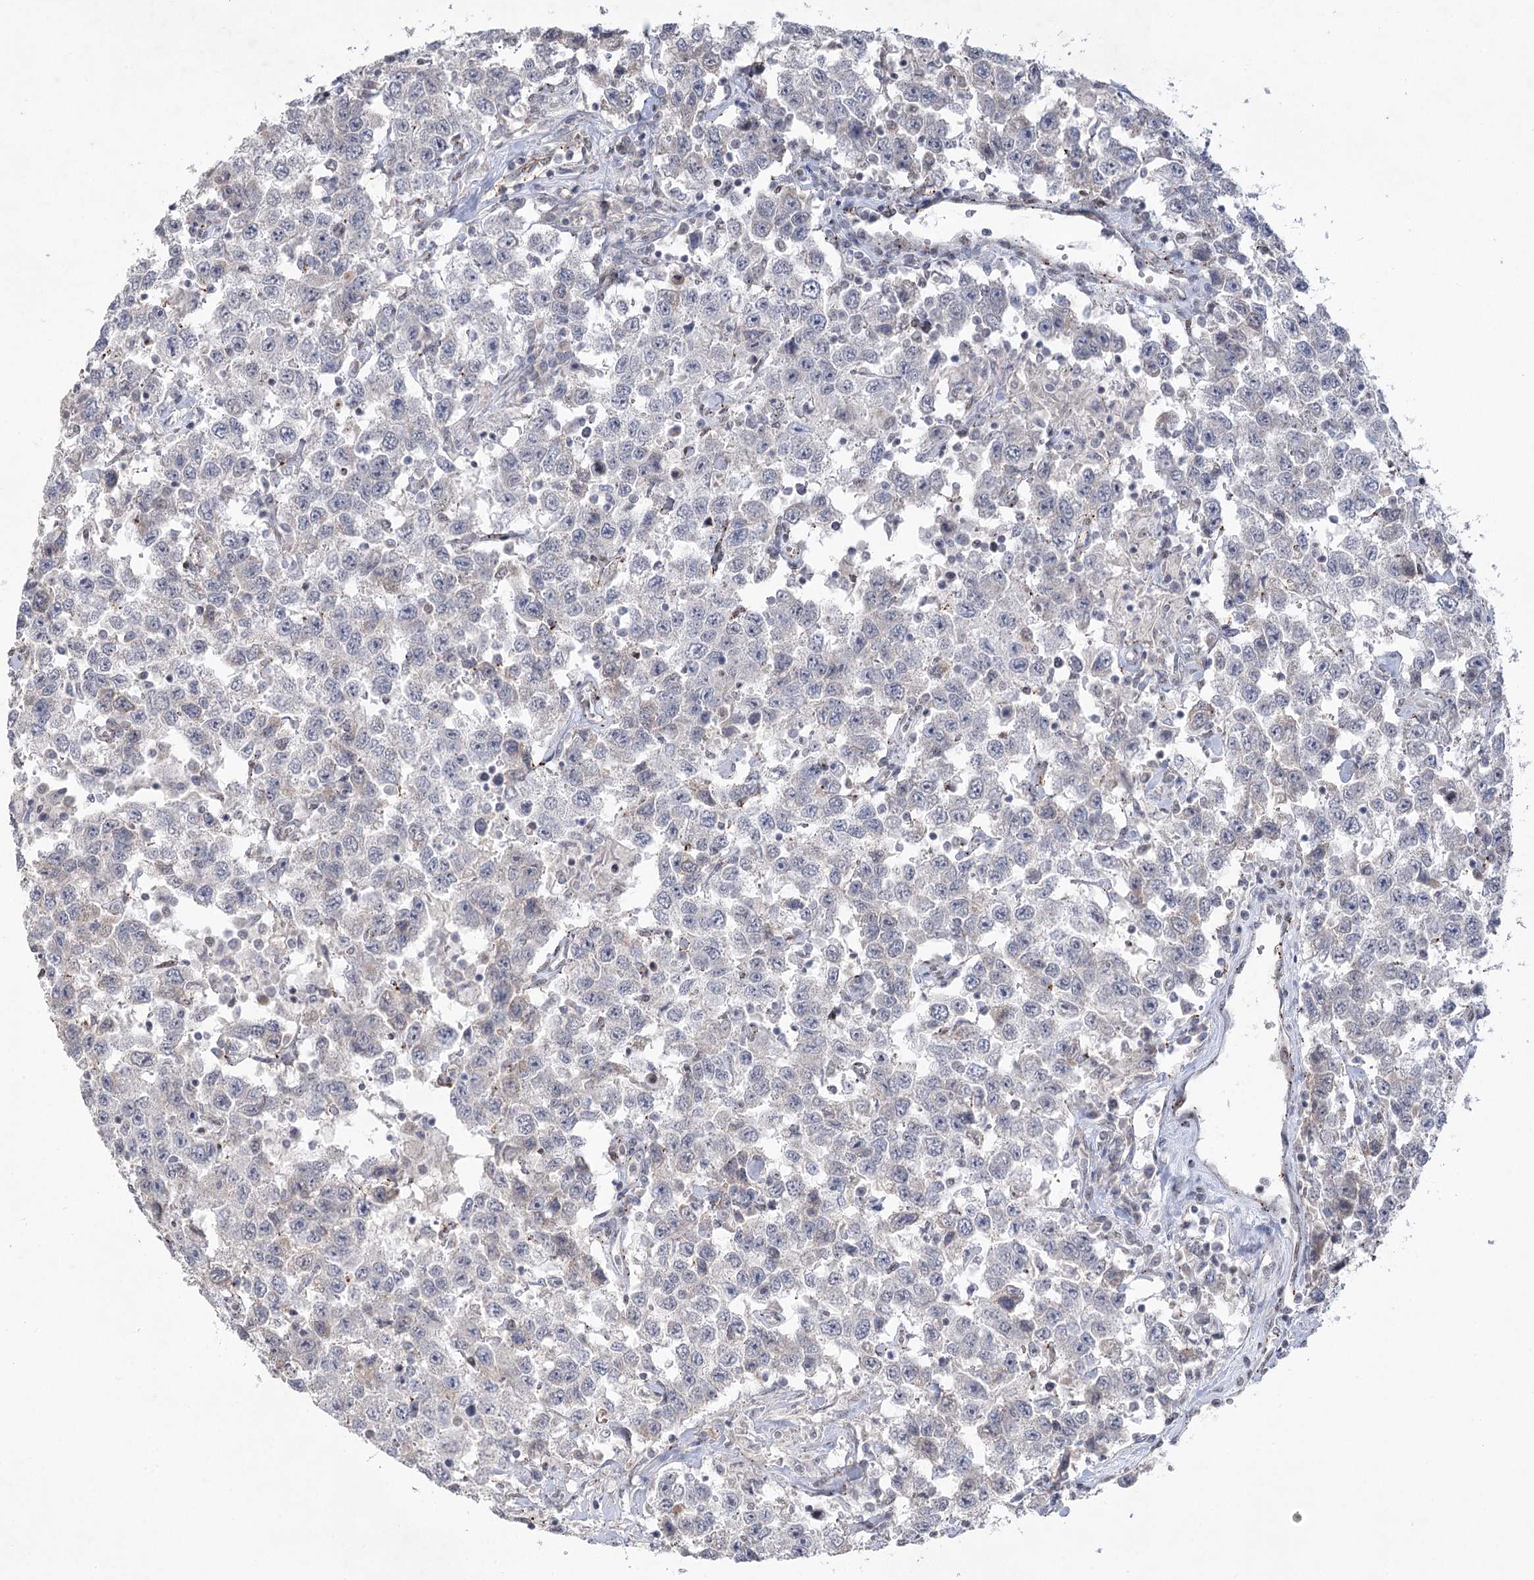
{"staining": {"intensity": "negative", "quantity": "none", "location": "none"}, "tissue": "testis cancer", "cell_type": "Tumor cells", "image_type": "cancer", "snomed": [{"axis": "morphology", "description": "Seminoma, NOS"}, {"axis": "topography", "description": "Testis"}], "caption": "DAB immunohistochemical staining of human seminoma (testis) demonstrates no significant expression in tumor cells. Nuclei are stained in blue.", "gene": "AMTN", "patient": {"sex": "male", "age": 41}}